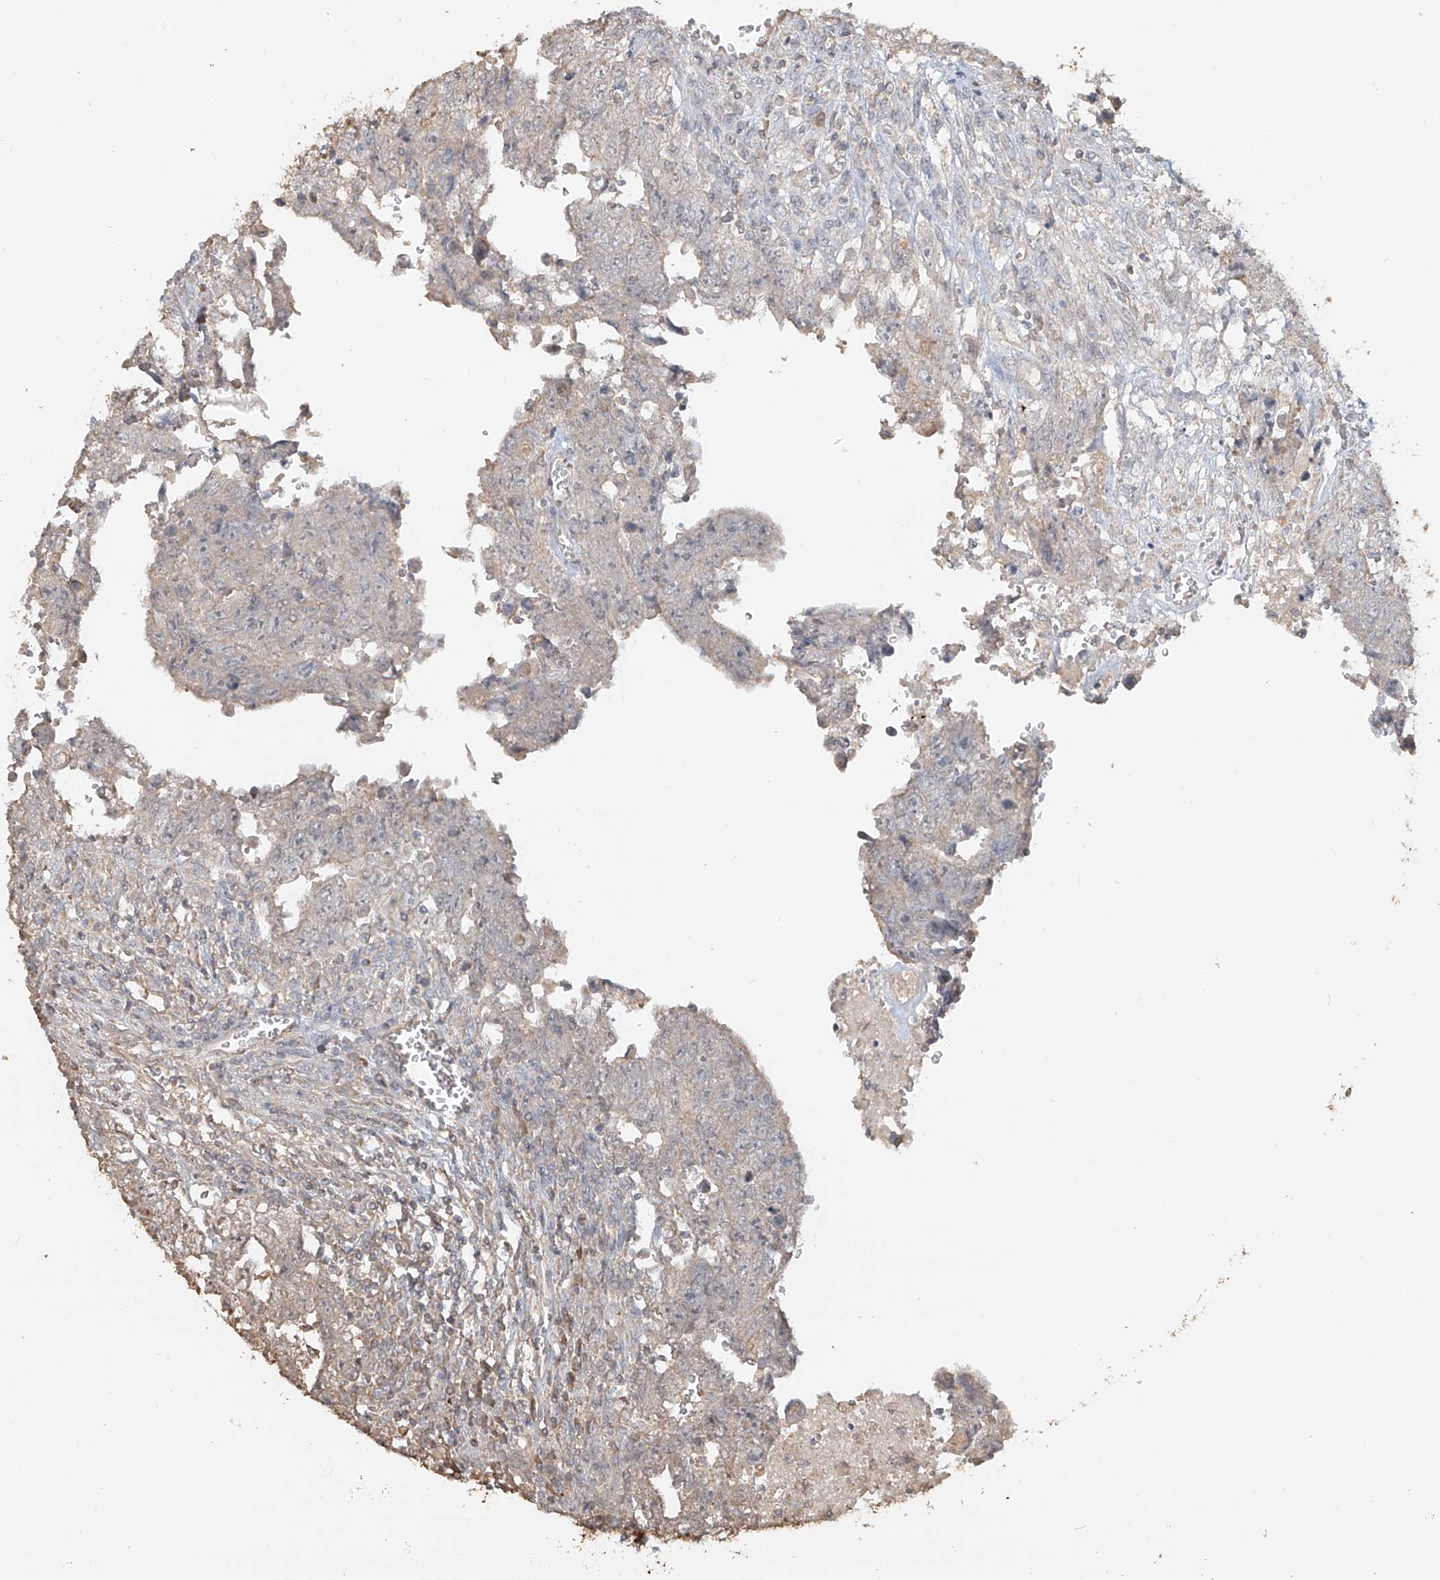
{"staining": {"intensity": "negative", "quantity": "none", "location": "none"}, "tissue": "testis cancer", "cell_type": "Tumor cells", "image_type": "cancer", "snomed": [{"axis": "morphology", "description": "Carcinoma, Embryonal, NOS"}, {"axis": "topography", "description": "Testis"}], "caption": "Immunohistochemistry (IHC) photomicrograph of neoplastic tissue: human testis cancer (embryonal carcinoma) stained with DAB demonstrates no significant protein staining in tumor cells.", "gene": "NPHS1", "patient": {"sex": "male", "age": 28}}